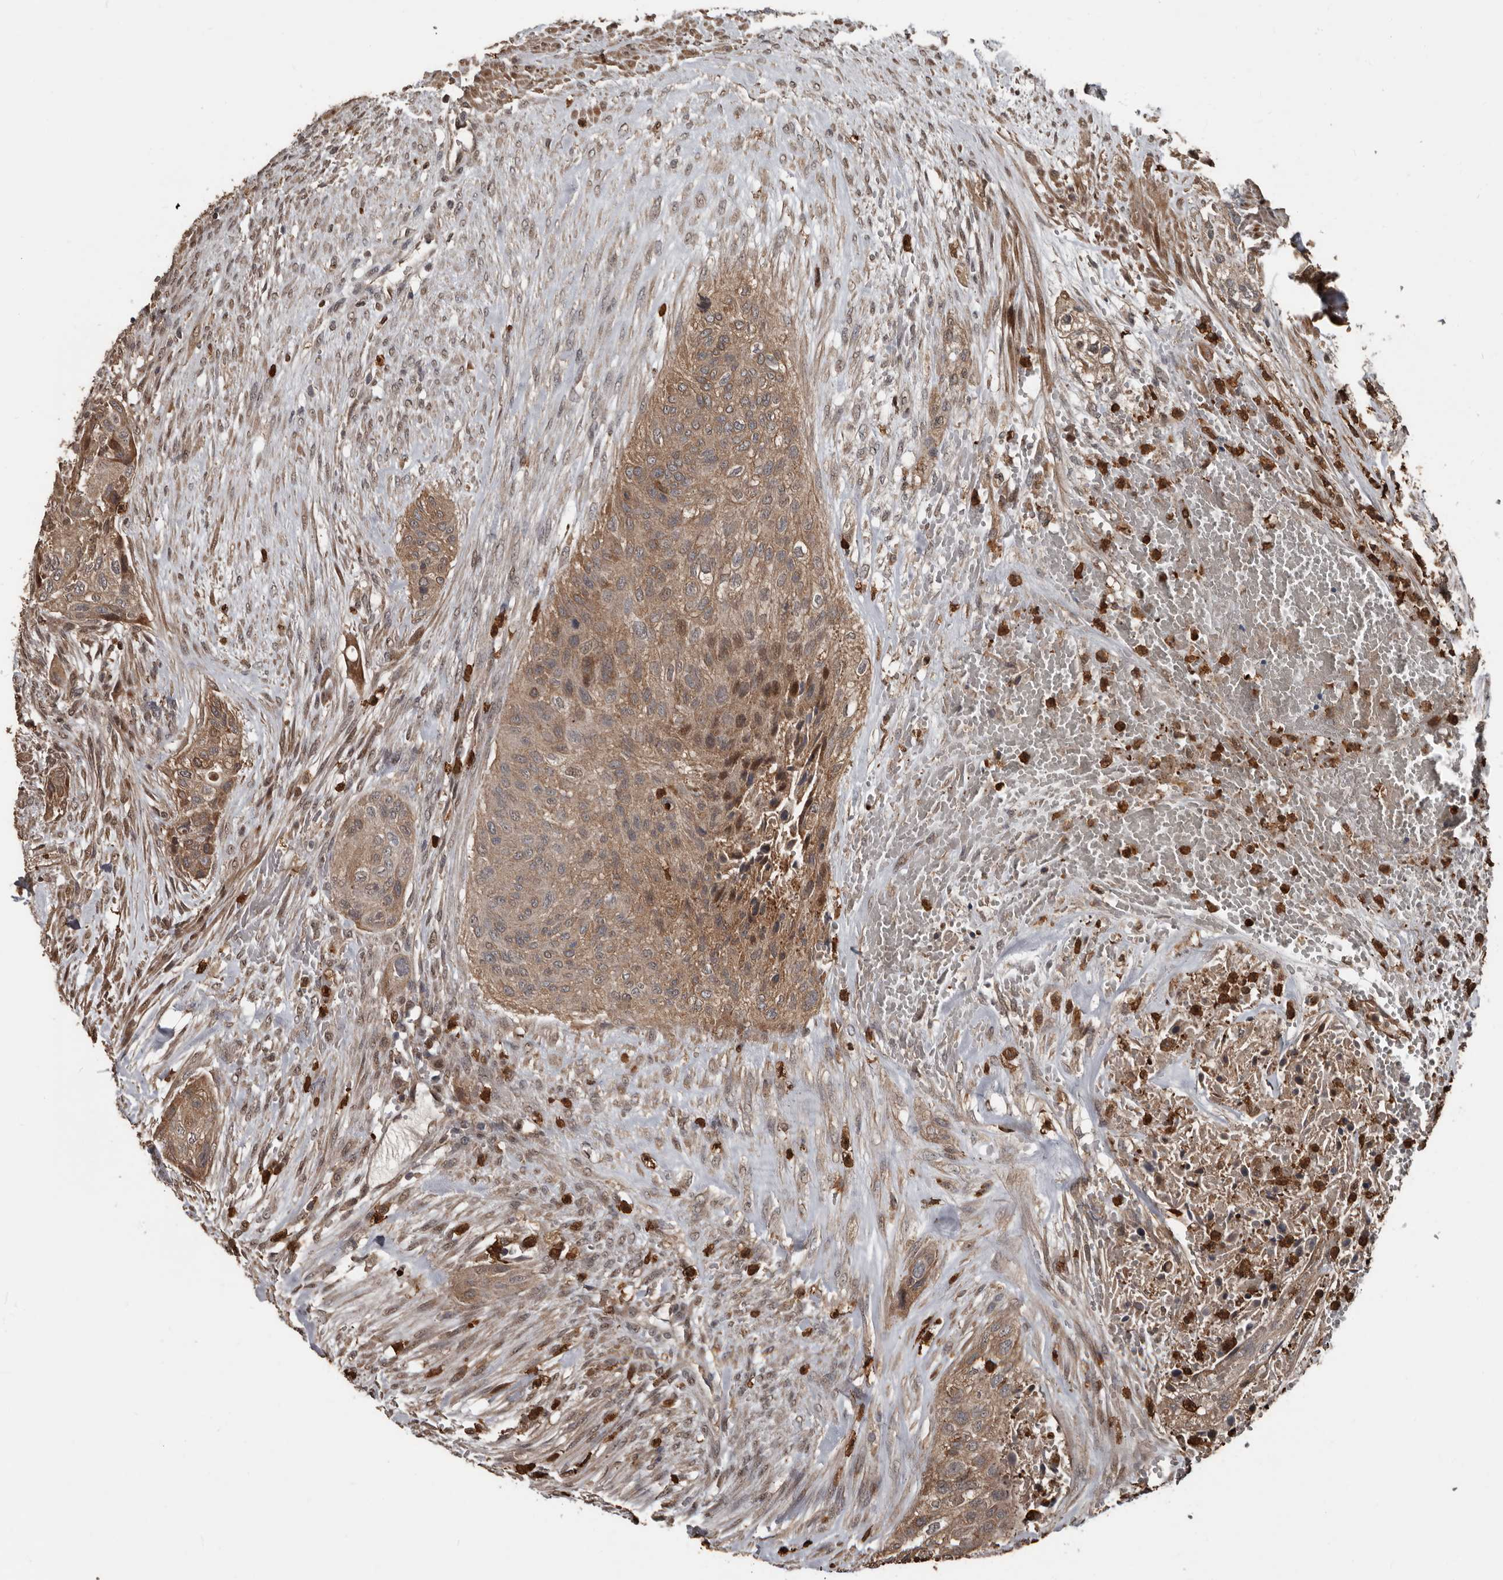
{"staining": {"intensity": "moderate", "quantity": ">75%", "location": "cytoplasmic/membranous,nuclear"}, "tissue": "urothelial cancer", "cell_type": "Tumor cells", "image_type": "cancer", "snomed": [{"axis": "morphology", "description": "Urothelial carcinoma, High grade"}, {"axis": "topography", "description": "Urinary bladder"}], "caption": "There is medium levels of moderate cytoplasmic/membranous and nuclear staining in tumor cells of high-grade urothelial carcinoma, as demonstrated by immunohistochemical staining (brown color).", "gene": "FSBP", "patient": {"sex": "male", "age": 35}}